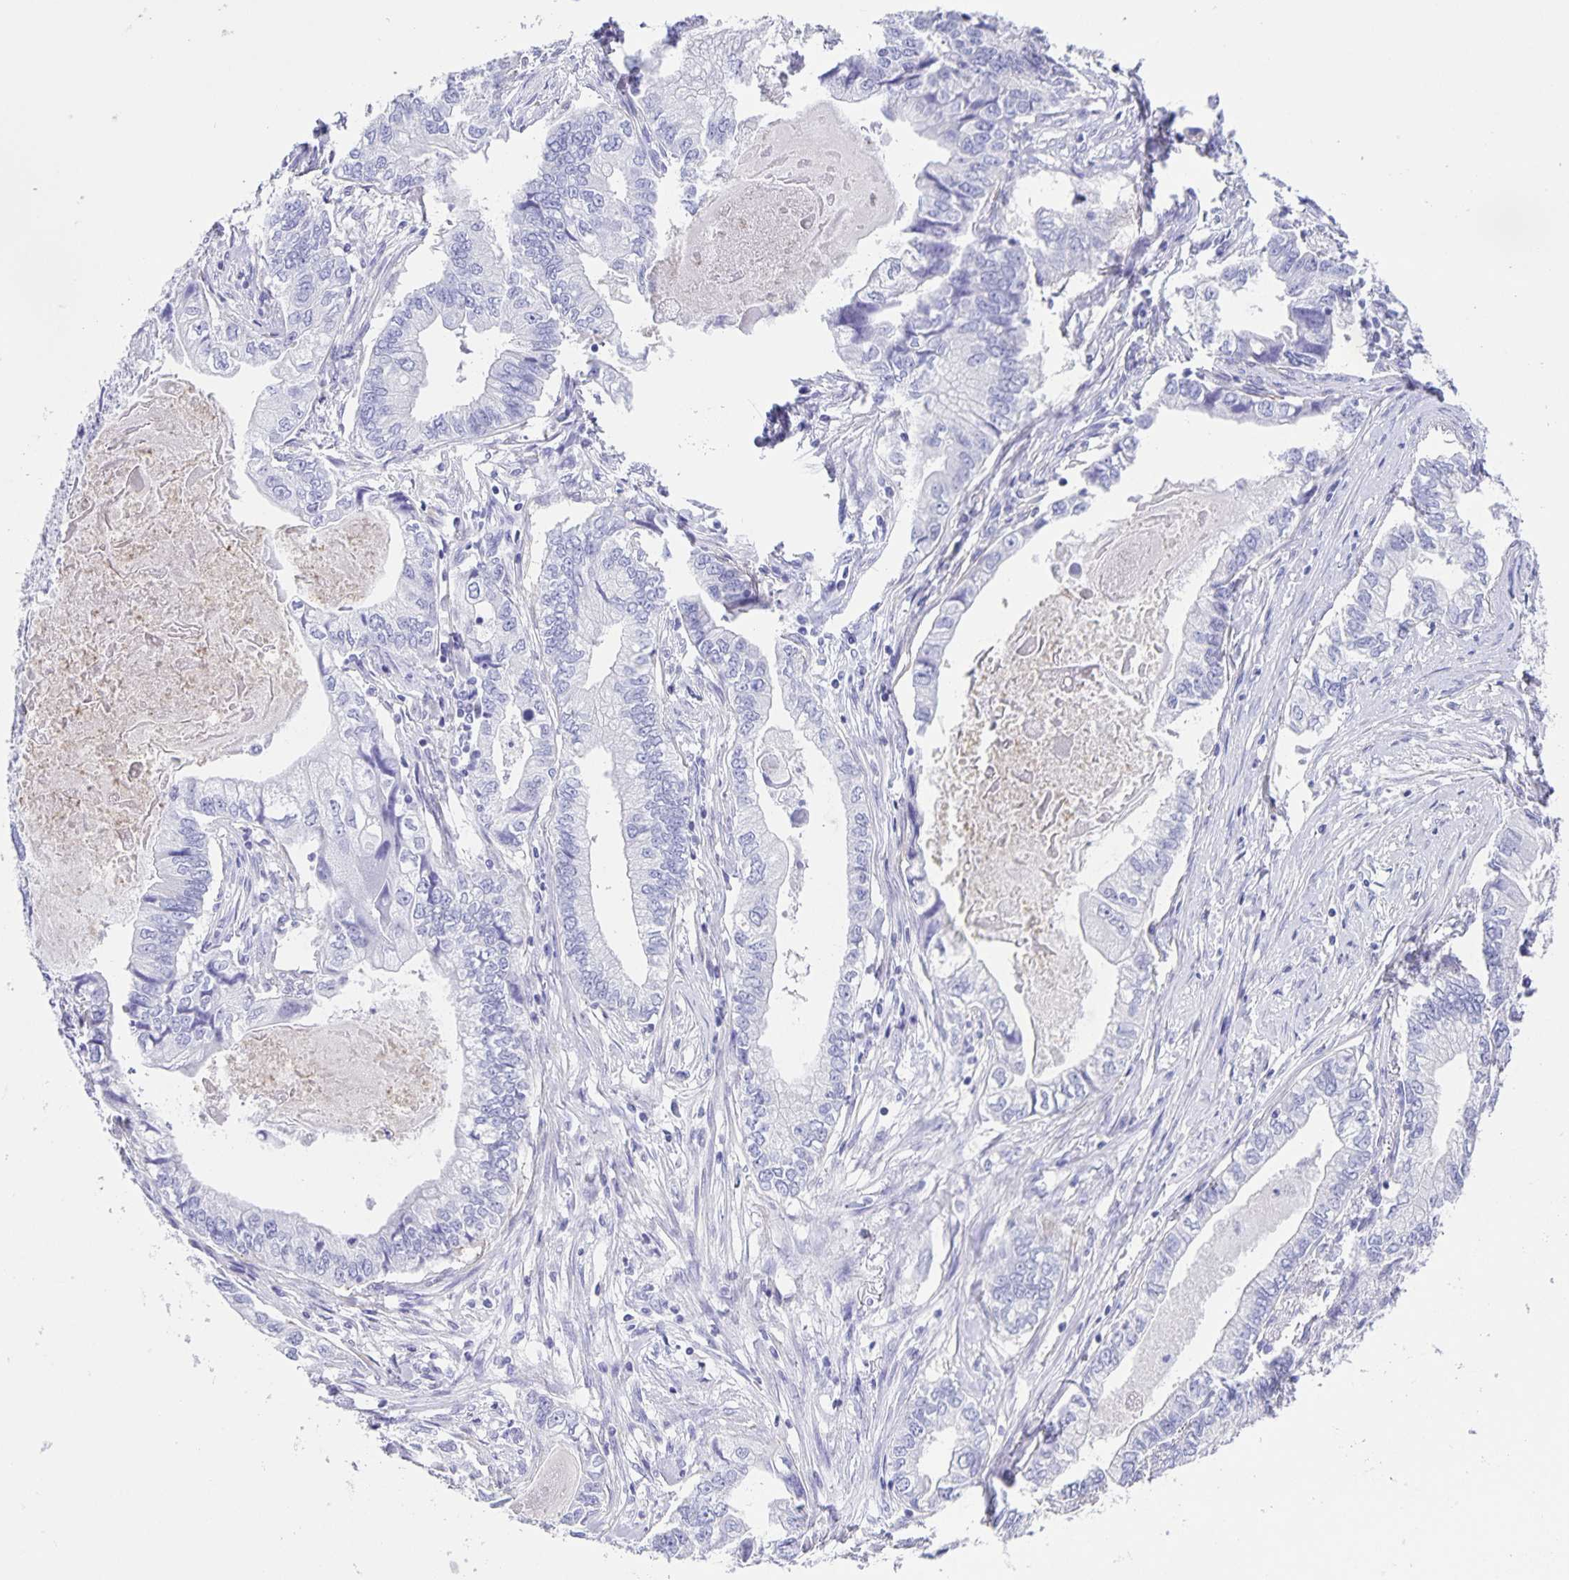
{"staining": {"intensity": "negative", "quantity": "none", "location": "none"}, "tissue": "stomach cancer", "cell_type": "Tumor cells", "image_type": "cancer", "snomed": [{"axis": "morphology", "description": "Adenocarcinoma, NOS"}, {"axis": "topography", "description": "Pancreas"}, {"axis": "topography", "description": "Stomach, upper"}], "caption": "Protein analysis of stomach adenocarcinoma reveals no significant staining in tumor cells.", "gene": "UBQLN3", "patient": {"sex": "male", "age": 77}}